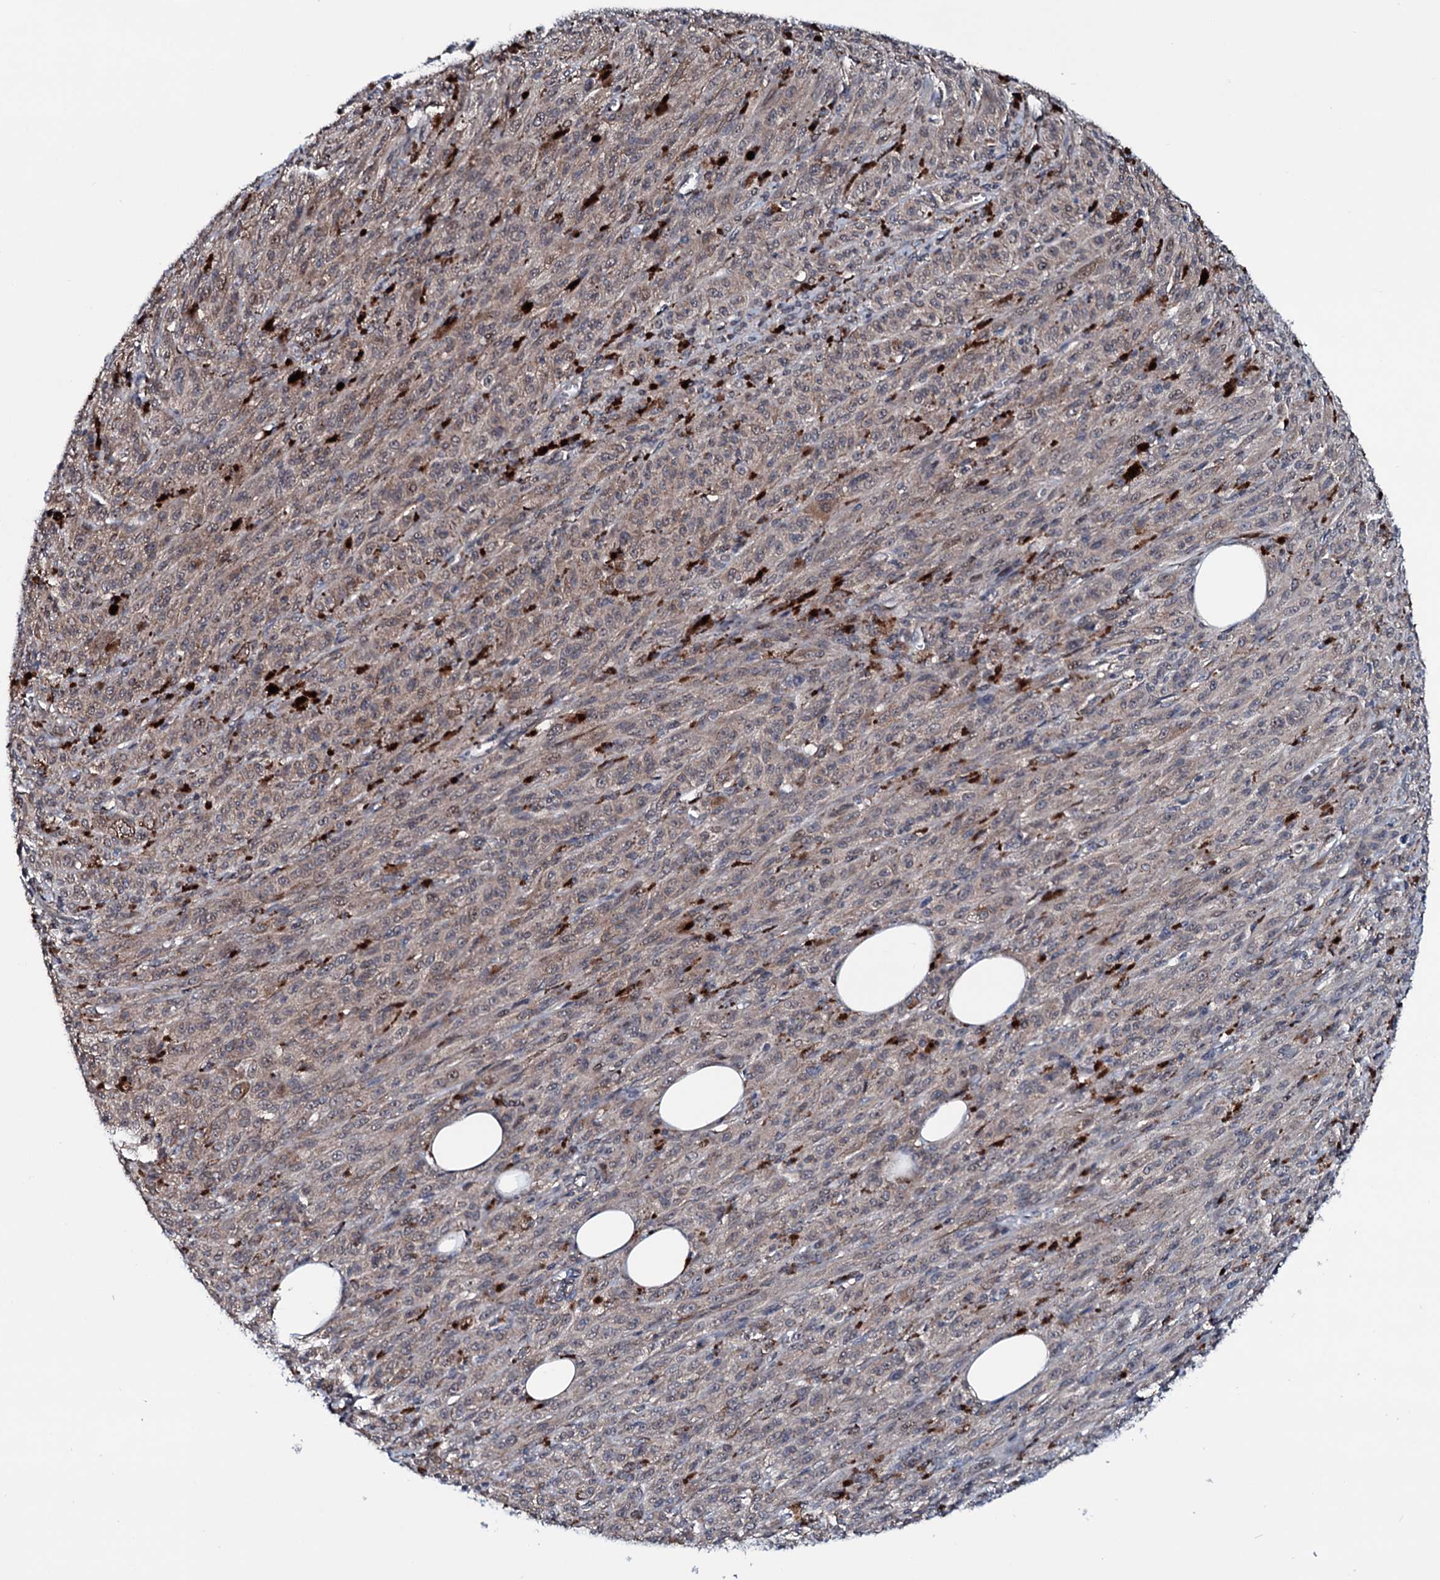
{"staining": {"intensity": "weak", "quantity": "25%-75%", "location": "cytoplasmic/membranous"}, "tissue": "melanoma", "cell_type": "Tumor cells", "image_type": "cancer", "snomed": [{"axis": "morphology", "description": "Malignant melanoma, NOS"}, {"axis": "topography", "description": "Skin"}], "caption": "IHC of melanoma exhibits low levels of weak cytoplasmic/membranous staining in about 25%-75% of tumor cells.", "gene": "OGFOD2", "patient": {"sex": "female", "age": 52}}